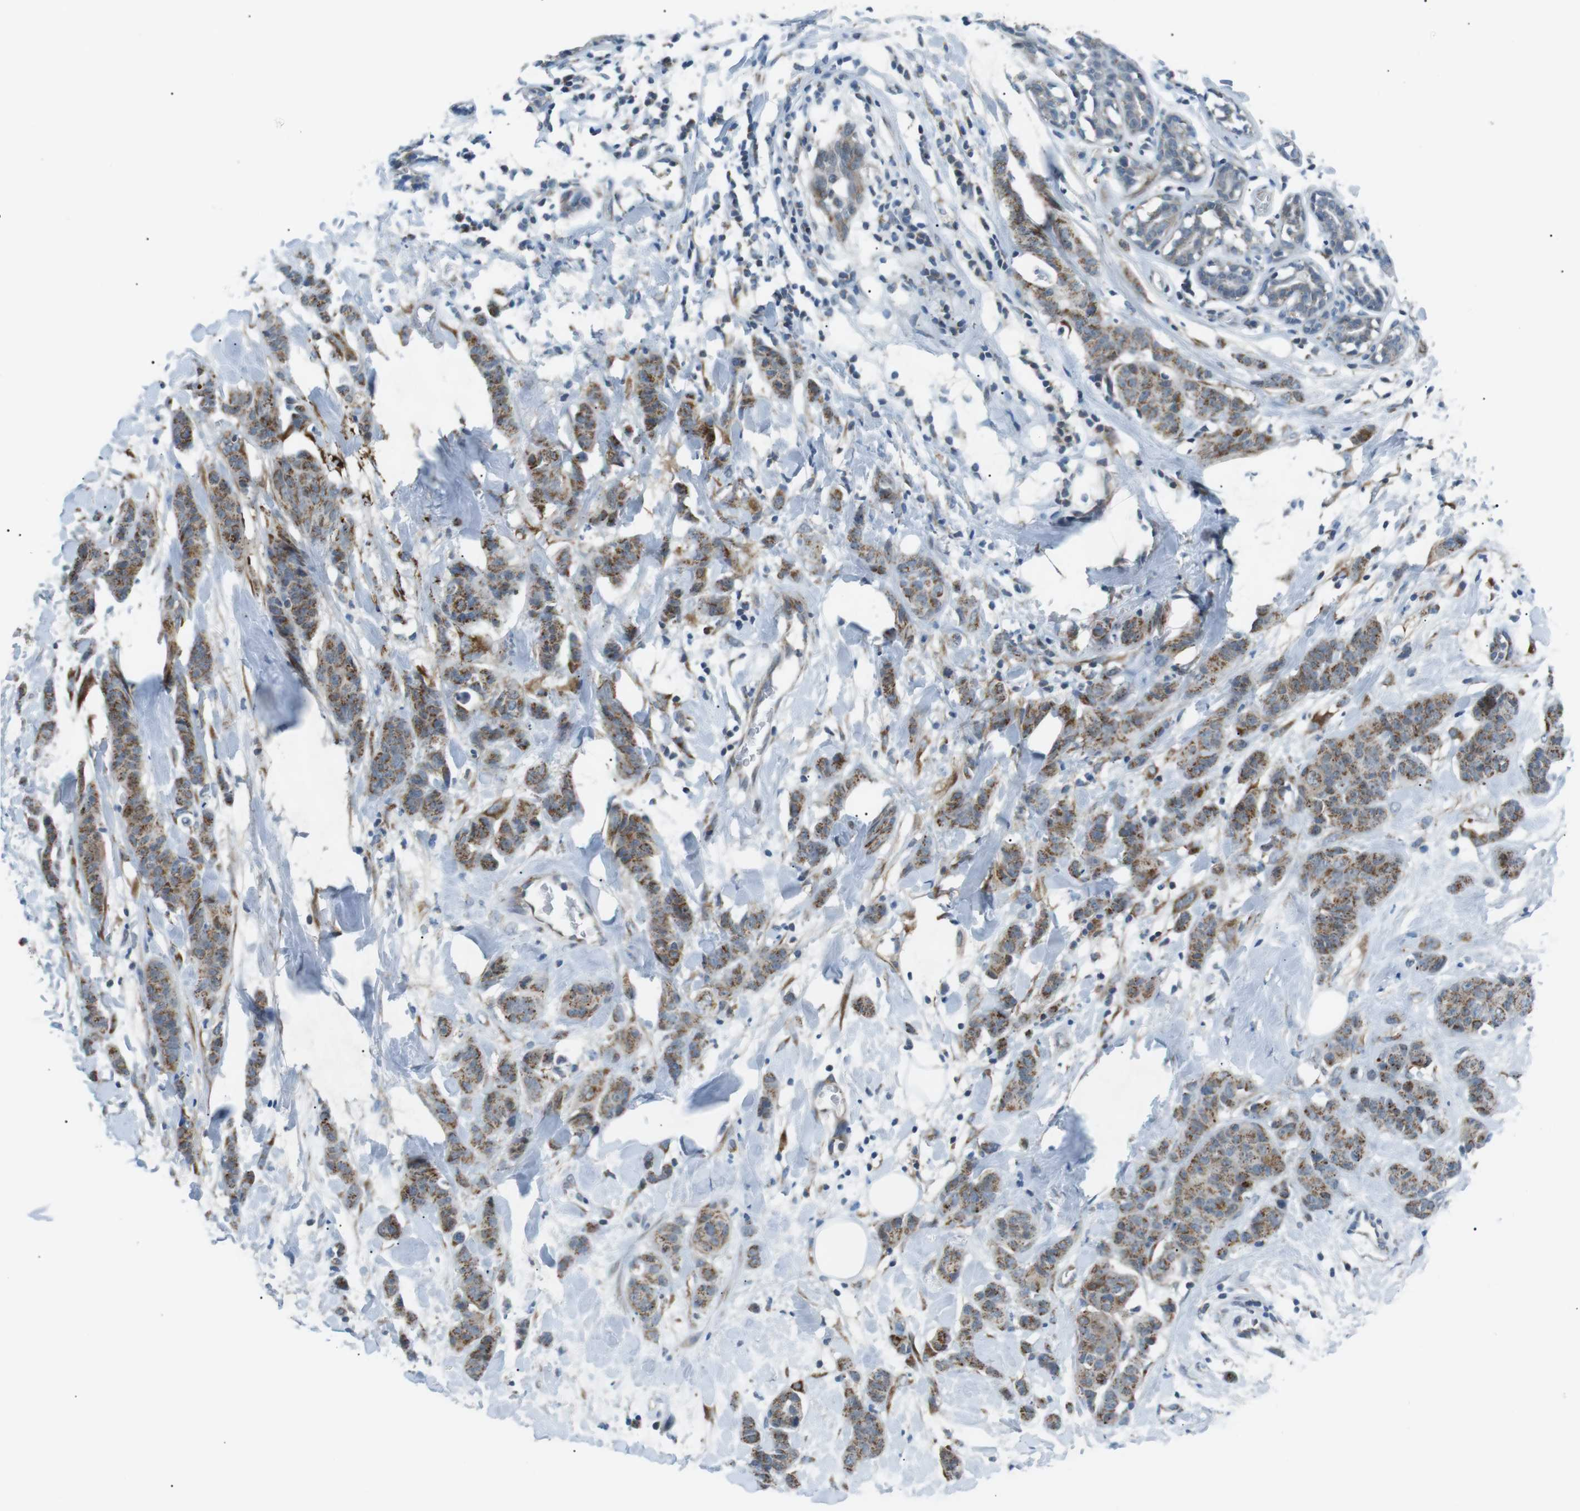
{"staining": {"intensity": "moderate", "quantity": ">75%", "location": "cytoplasmic/membranous"}, "tissue": "breast cancer", "cell_type": "Tumor cells", "image_type": "cancer", "snomed": [{"axis": "morphology", "description": "Normal tissue, NOS"}, {"axis": "morphology", "description": "Duct carcinoma"}, {"axis": "topography", "description": "Breast"}], "caption": "This is an image of immunohistochemistry (IHC) staining of breast cancer (infiltrating ductal carcinoma), which shows moderate staining in the cytoplasmic/membranous of tumor cells.", "gene": "ARID5B", "patient": {"sex": "female", "age": 40}}